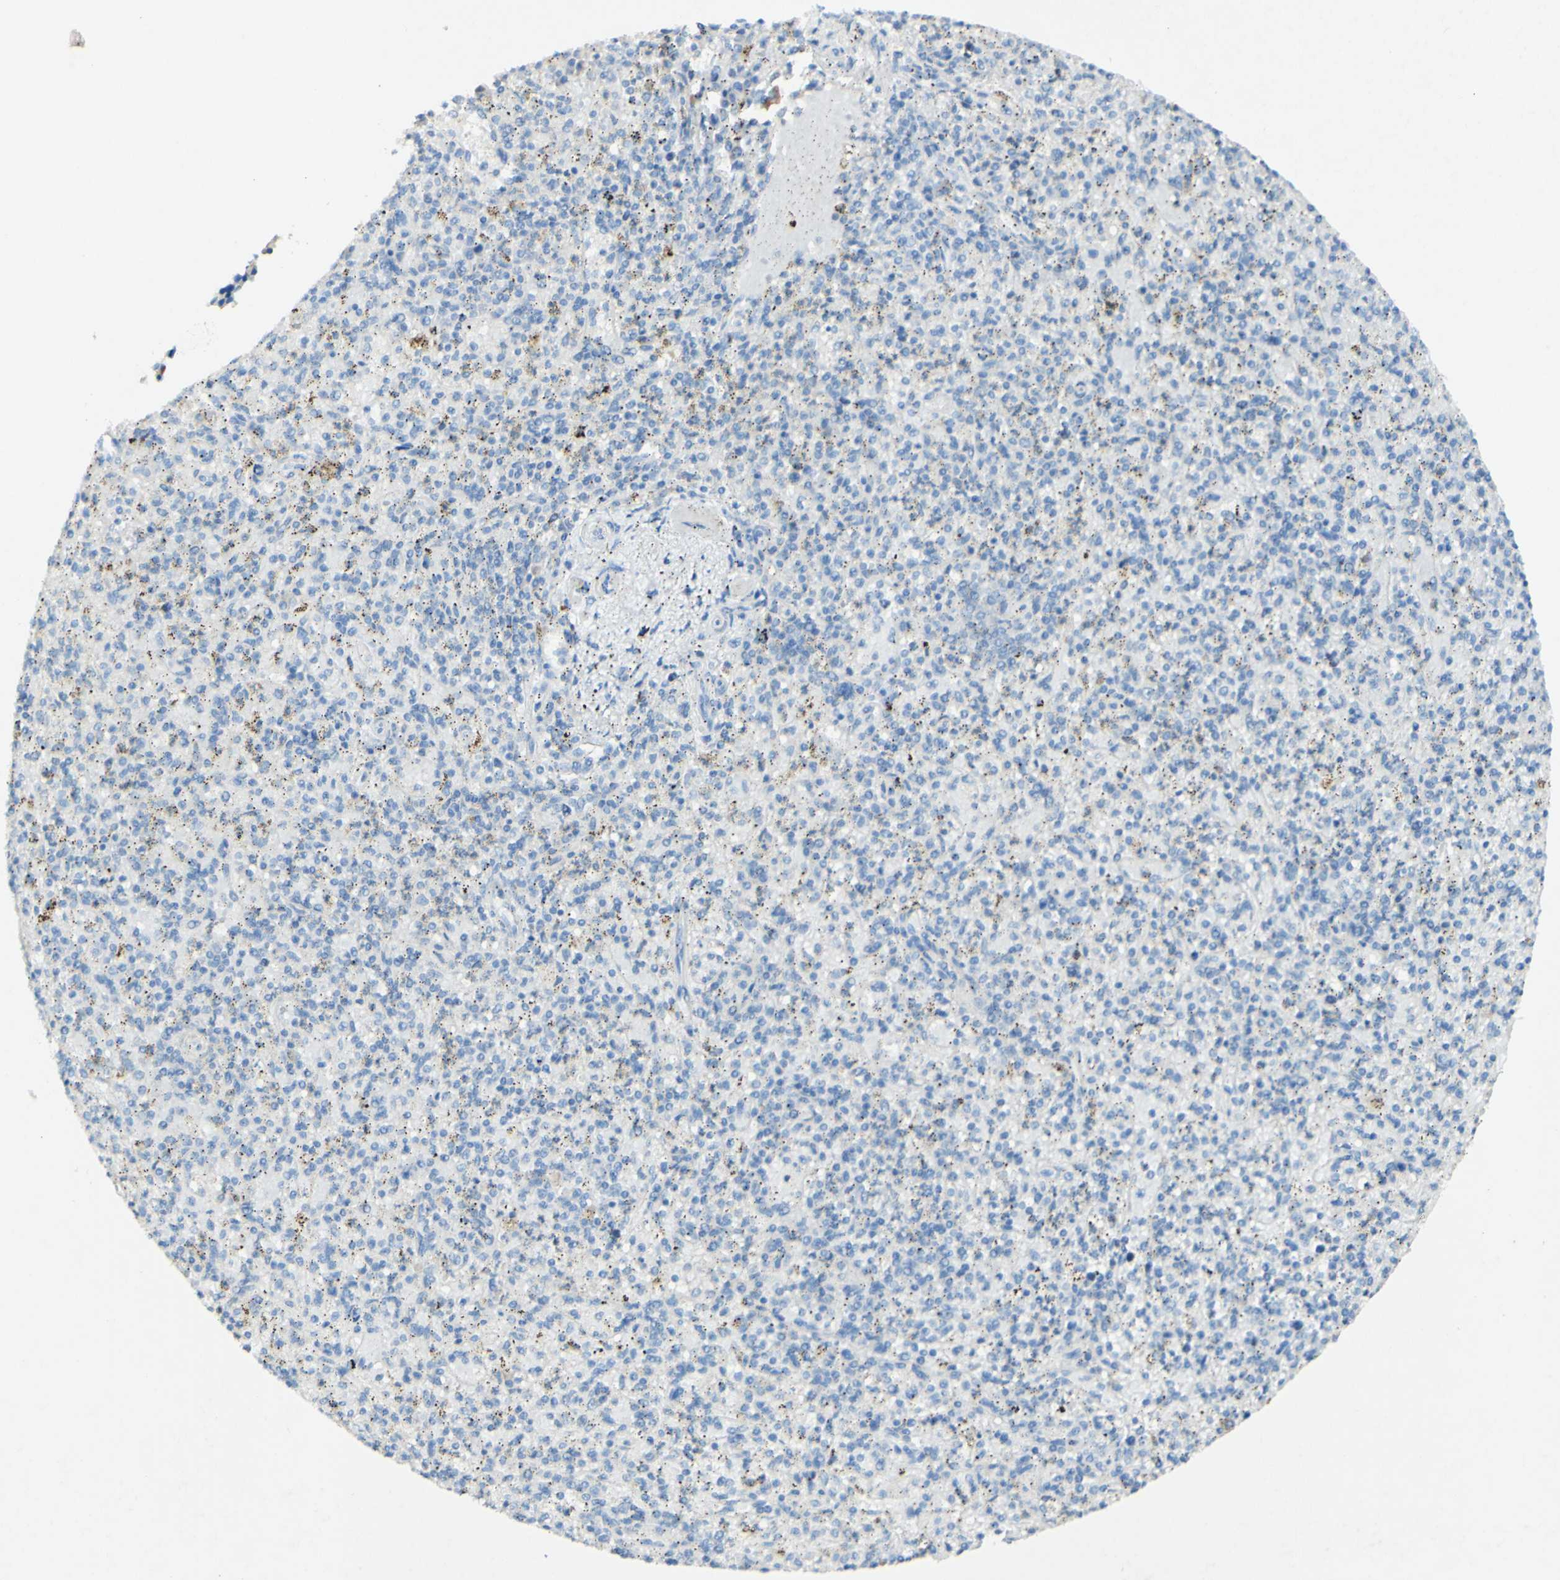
{"staining": {"intensity": "negative", "quantity": "none", "location": "none"}, "tissue": "spleen", "cell_type": "Cells in red pulp", "image_type": "normal", "snomed": [{"axis": "morphology", "description": "Normal tissue, NOS"}, {"axis": "topography", "description": "Spleen"}], "caption": "Histopathology image shows no protein staining in cells in red pulp of normal spleen.", "gene": "FGF4", "patient": {"sex": "male", "age": 72}}